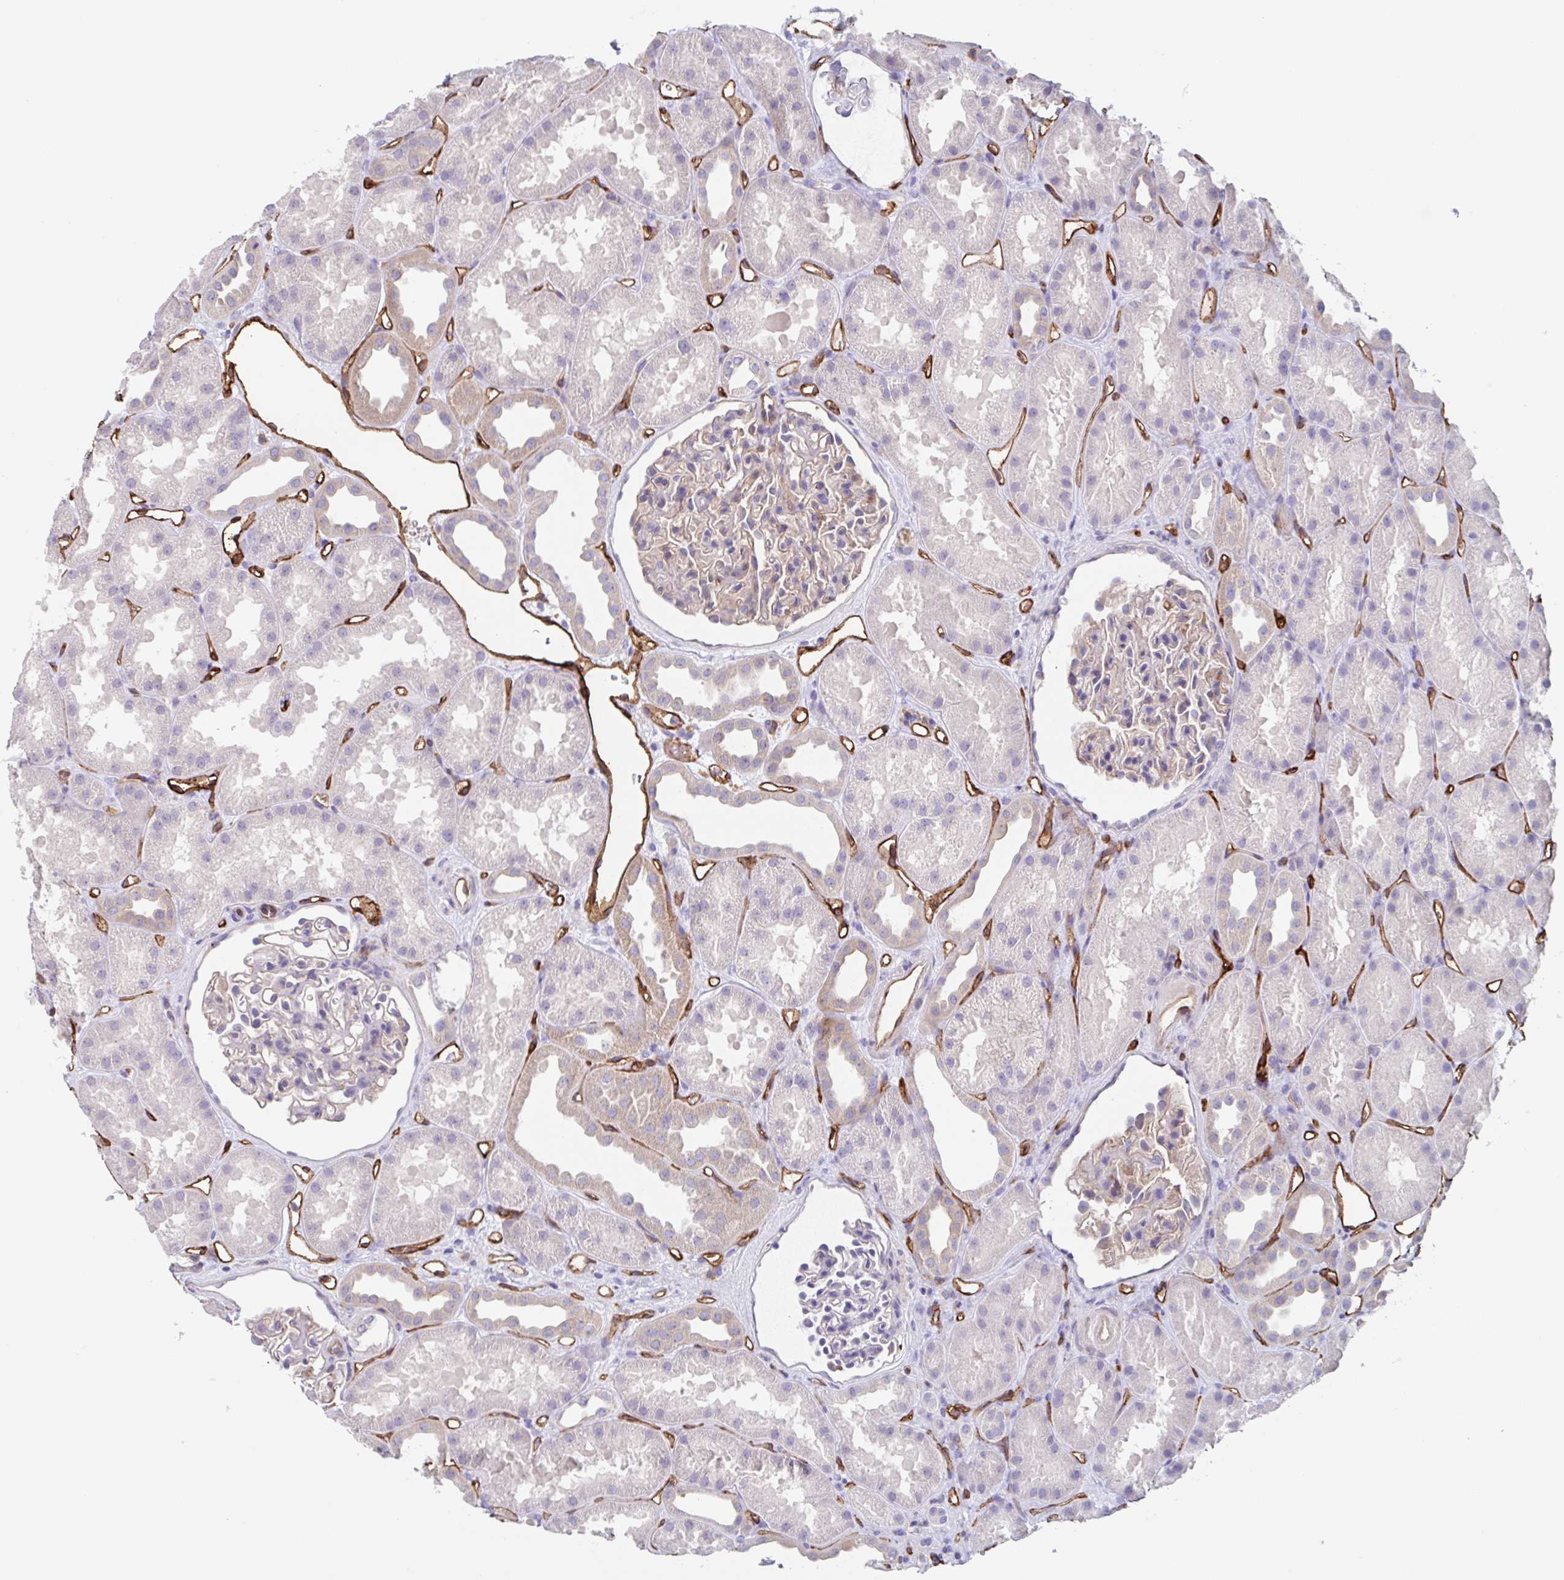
{"staining": {"intensity": "weak", "quantity": "25%-75%", "location": "cytoplasmic/membranous"}, "tissue": "kidney", "cell_type": "Cells in glomeruli", "image_type": "normal", "snomed": [{"axis": "morphology", "description": "Normal tissue, NOS"}, {"axis": "topography", "description": "Kidney"}], "caption": "Kidney stained for a protein (brown) shows weak cytoplasmic/membranous positive positivity in about 25%-75% of cells in glomeruli.", "gene": "EHD4", "patient": {"sex": "male", "age": 61}}